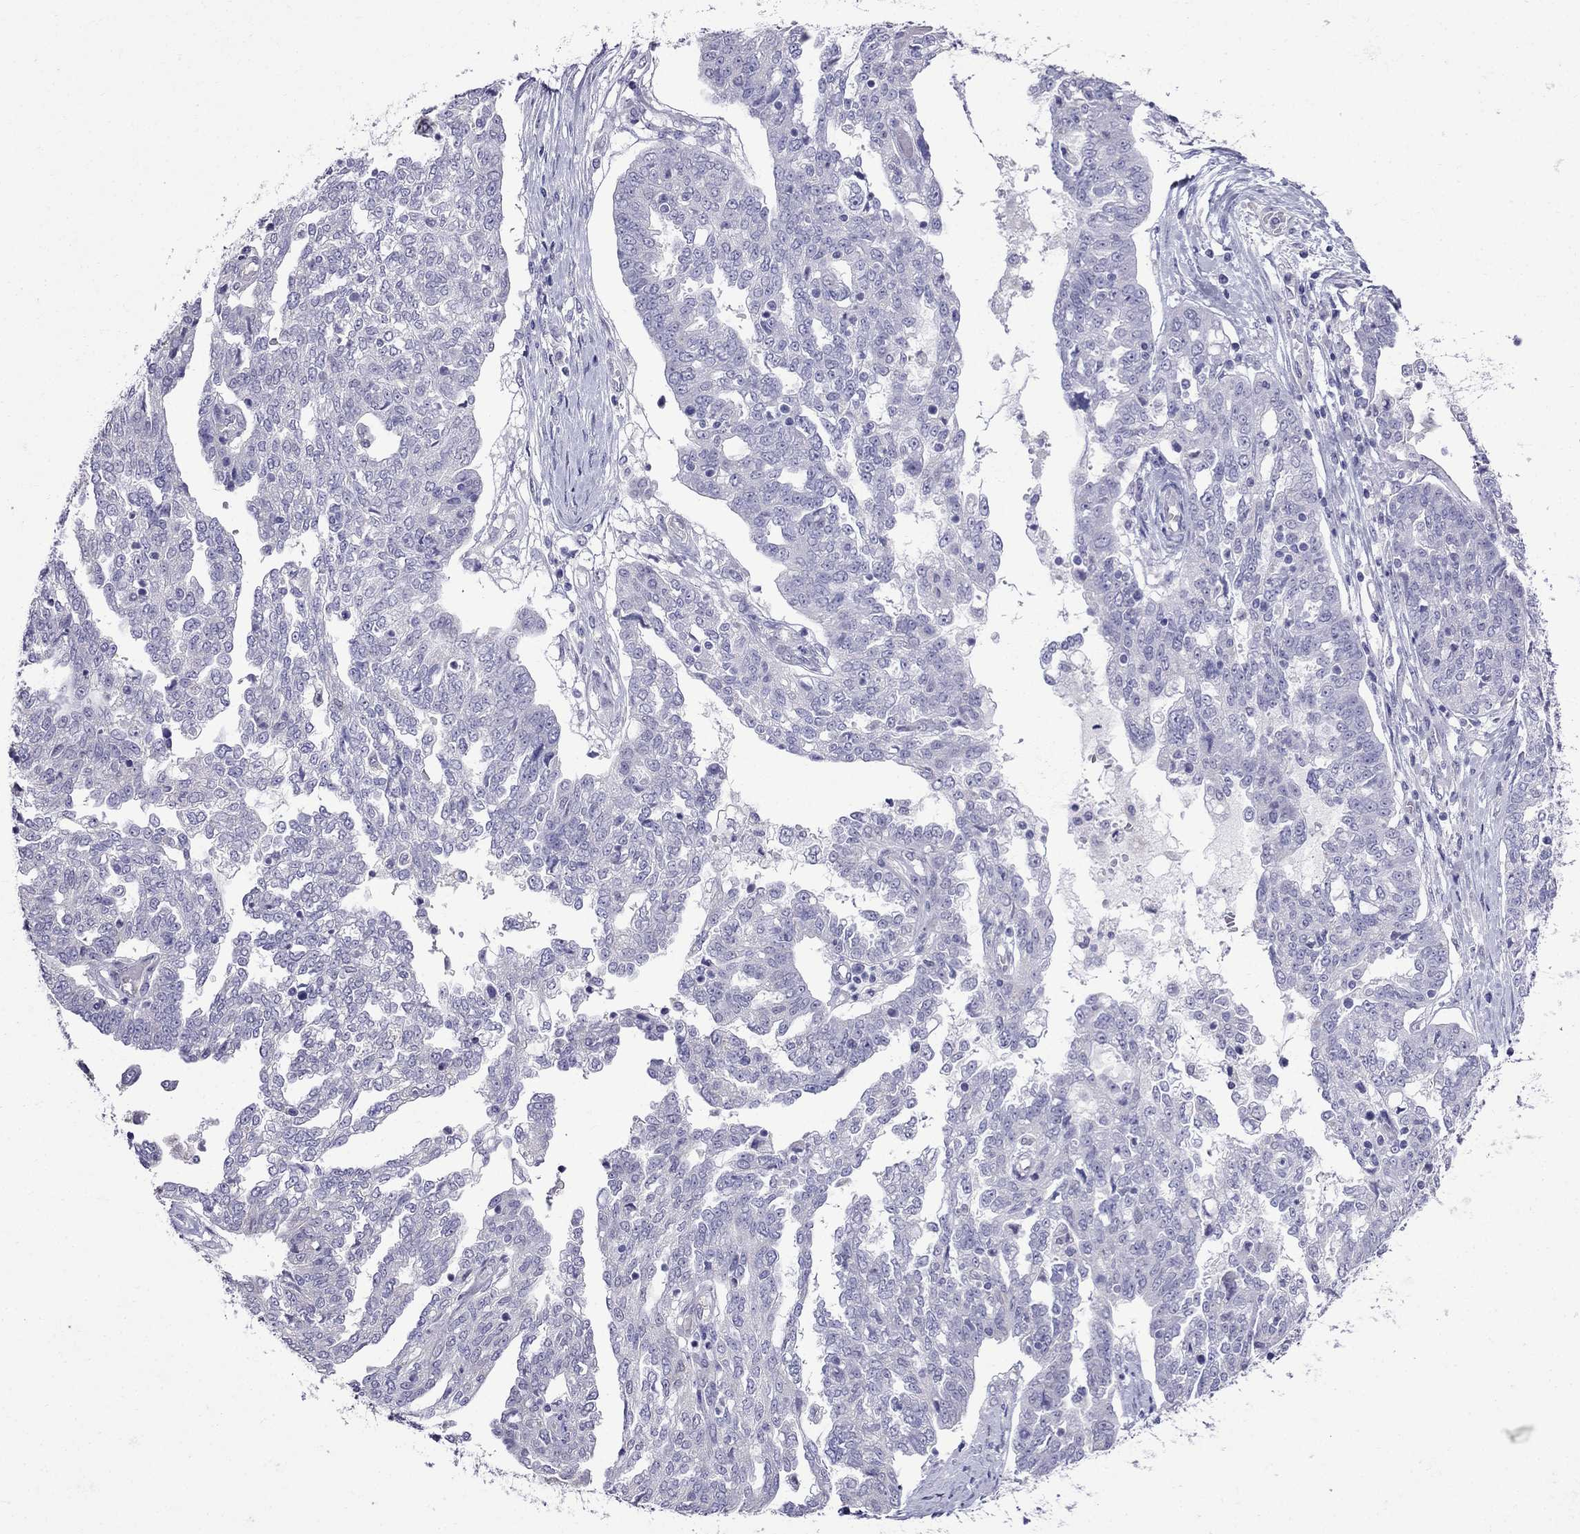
{"staining": {"intensity": "negative", "quantity": "none", "location": "none"}, "tissue": "ovarian cancer", "cell_type": "Tumor cells", "image_type": "cancer", "snomed": [{"axis": "morphology", "description": "Cystadenocarcinoma, serous, NOS"}, {"axis": "topography", "description": "Ovary"}], "caption": "There is no significant staining in tumor cells of serous cystadenocarcinoma (ovarian).", "gene": "MGP", "patient": {"sex": "female", "age": 67}}